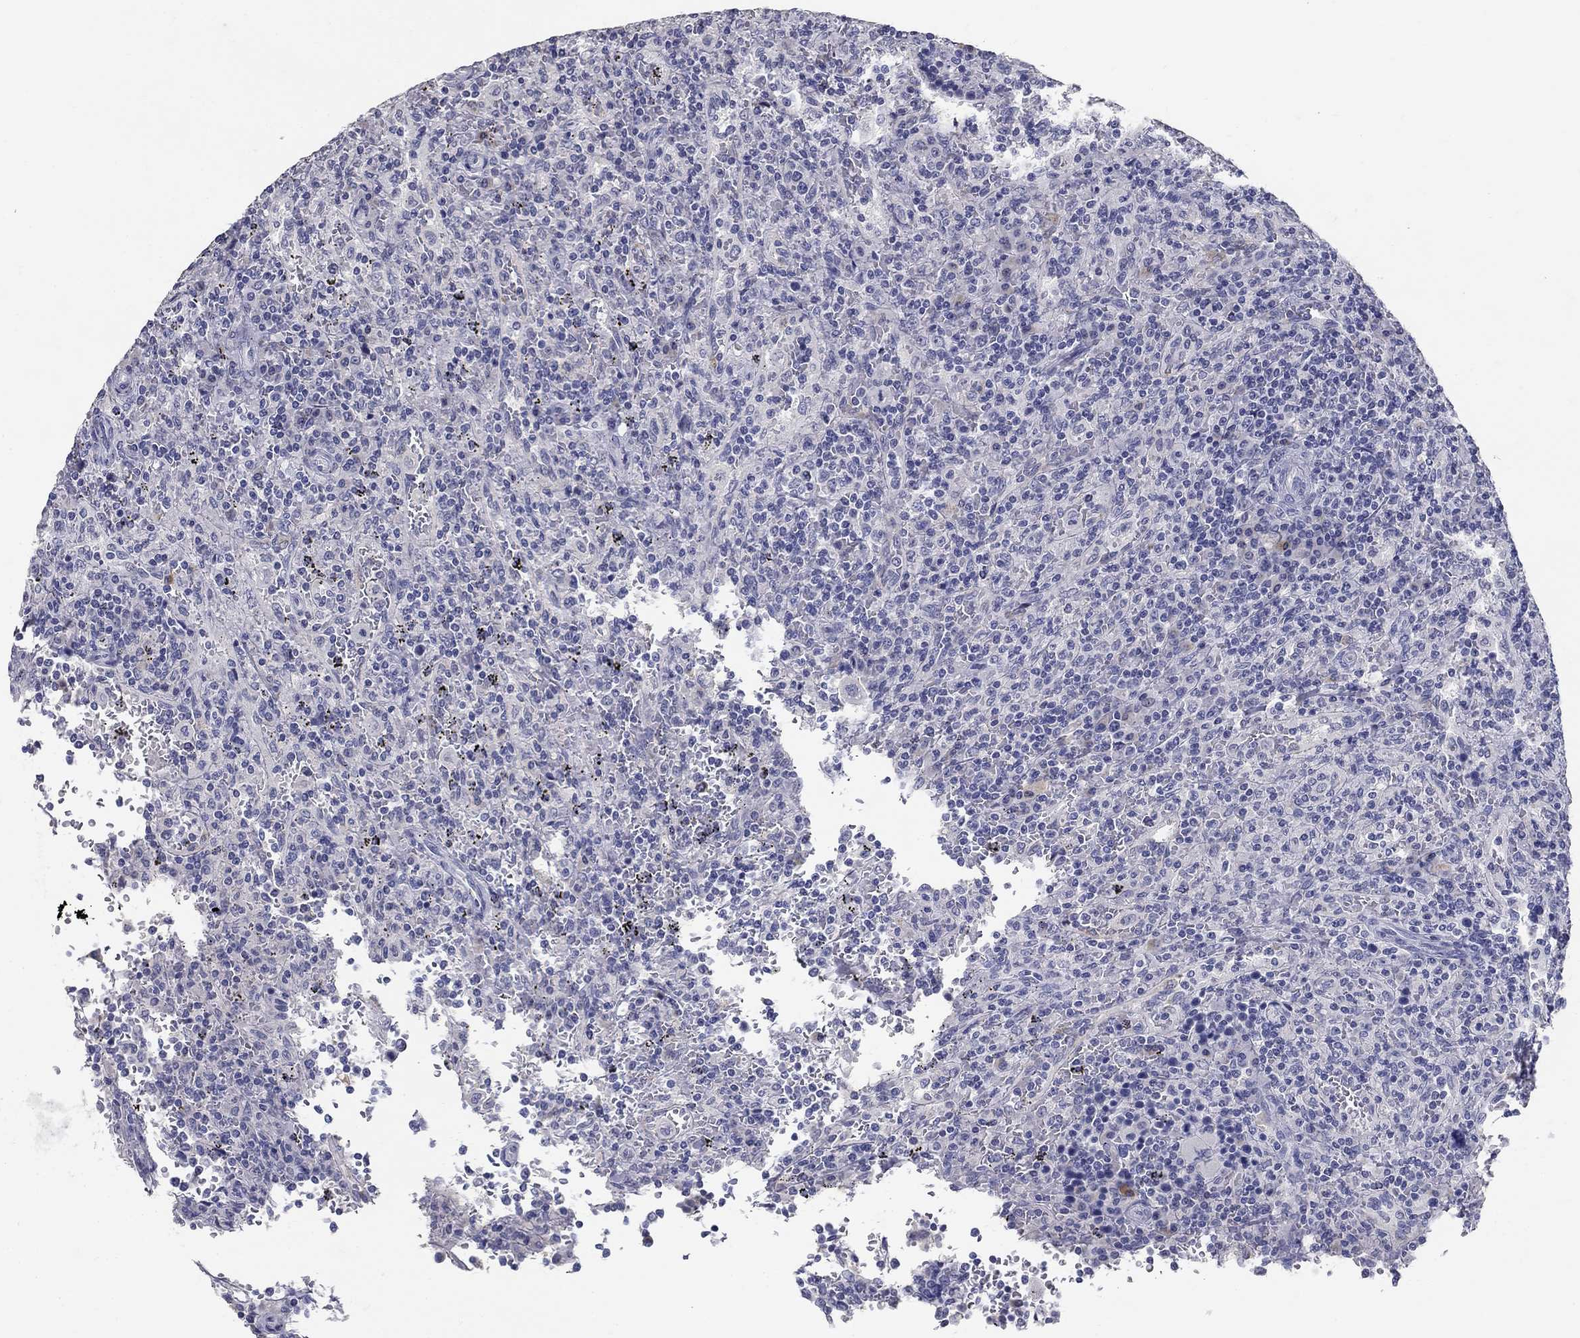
{"staining": {"intensity": "negative", "quantity": "none", "location": "none"}, "tissue": "lymphoma", "cell_type": "Tumor cells", "image_type": "cancer", "snomed": [{"axis": "morphology", "description": "Malignant lymphoma, non-Hodgkin's type, Low grade"}, {"axis": "topography", "description": "Spleen"}], "caption": "Immunohistochemical staining of human lymphoma displays no significant expression in tumor cells. (Brightfield microscopy of DAB (3,3'-diaminobenzidine) immunohistochemistry at high magnification).", "gene": "POMC", "patient": {"sex": "male", "age": 62}}